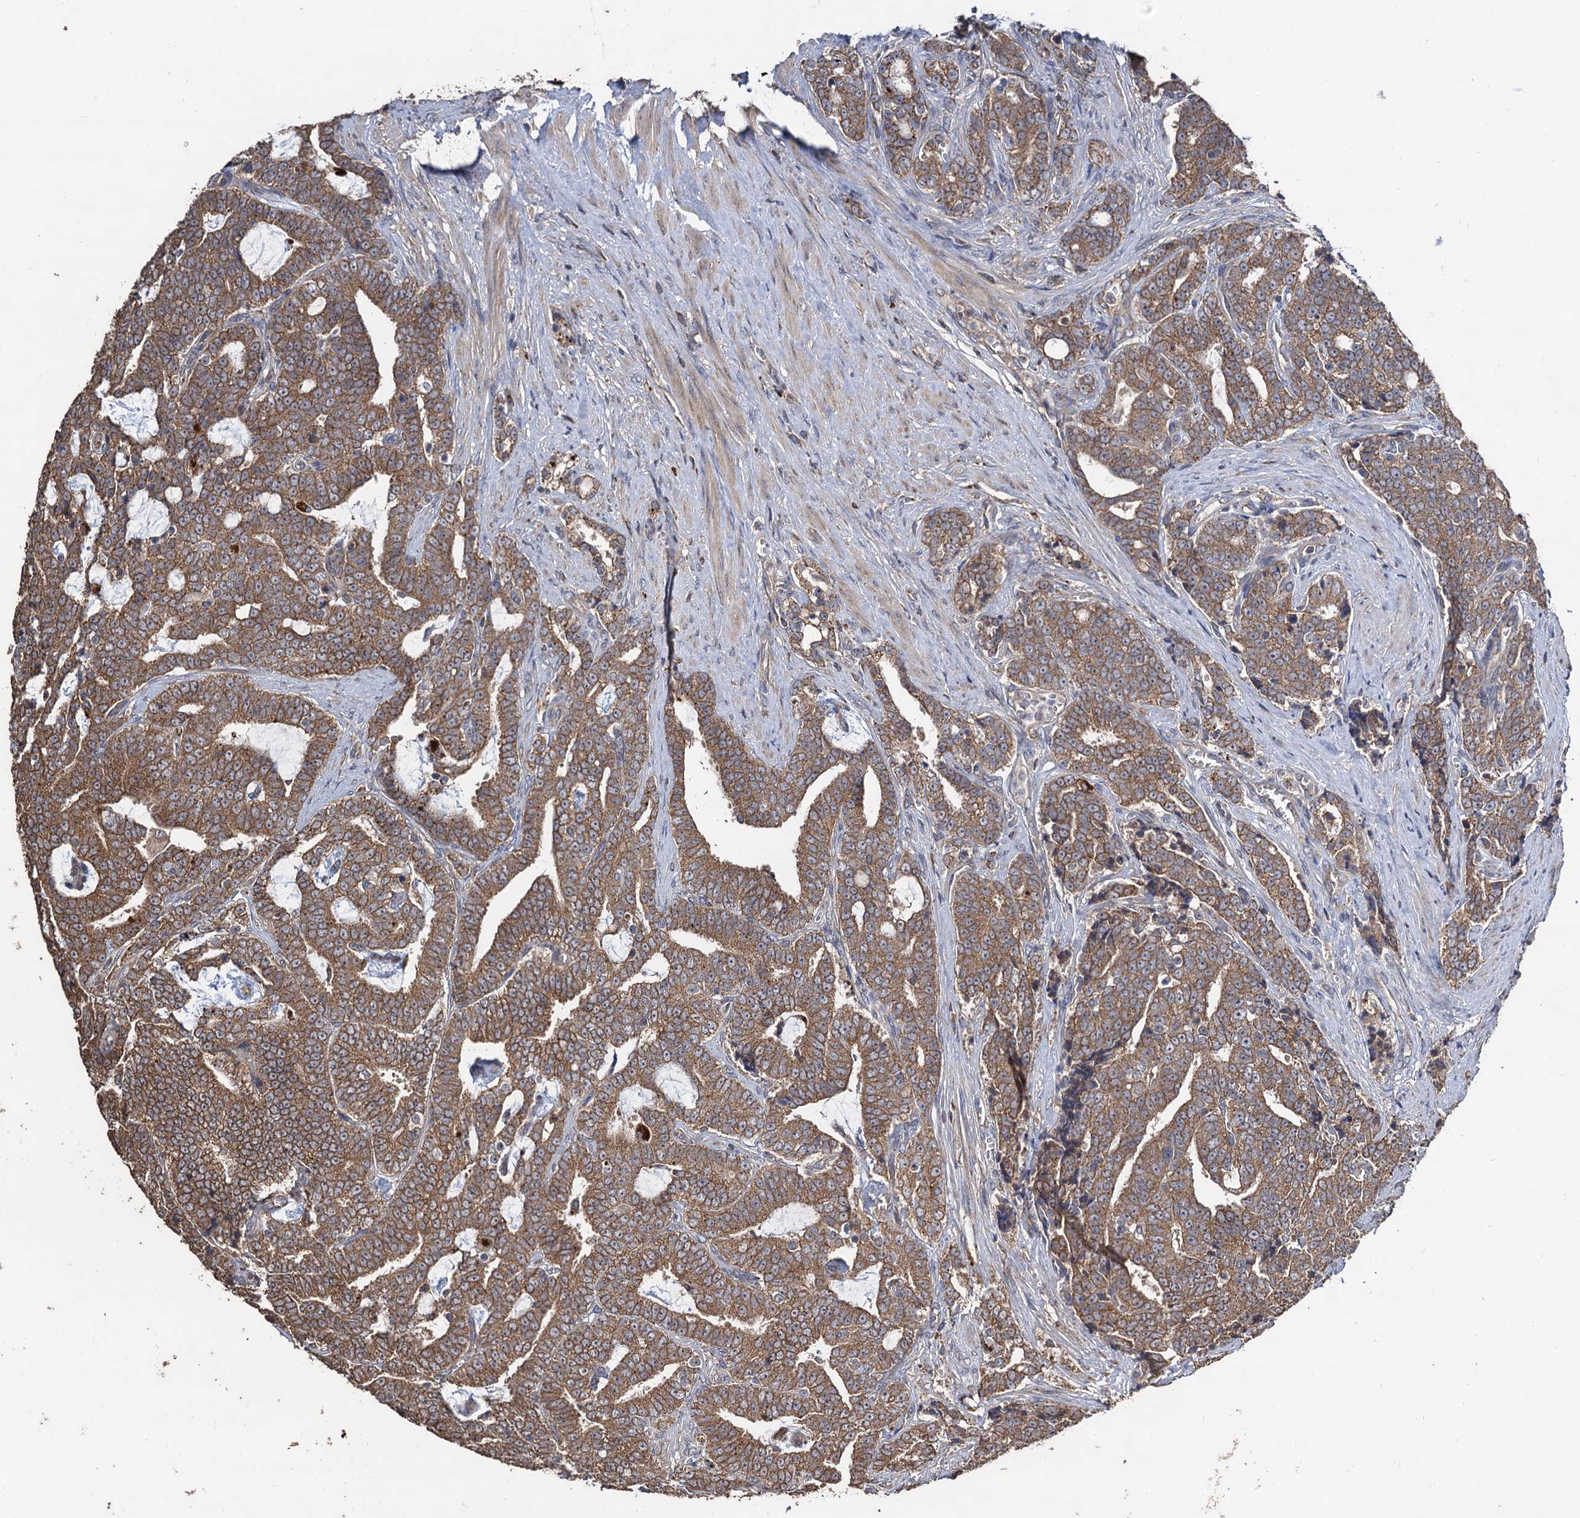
{"staining": {"intensity": "moderate", "quantity": ">75%", "location": "cytoplasmic/membranous"}, "tissue": "prostate cancer", "cell_type": "Tumor cells", "image_type": "cancer", "snomed": [{"axis": "morphology", "description": "Adenocarcinoma, High grade"}, {"axis": "topography", "description": "Prostate and seminal vesicle, NOS"}], "caption": "Prostate cancer was stained to show a protein in brown. There is medium levels of moderate cytoplasmic/membranous positivity in about >75% of tumor cells. (DAB (3,3'-diaminobenzidine) IHC, brown staining for protein, blue staining for nuclei).", "gene": "PPTC7", "patient": {"sex": "male", "age": 67}}